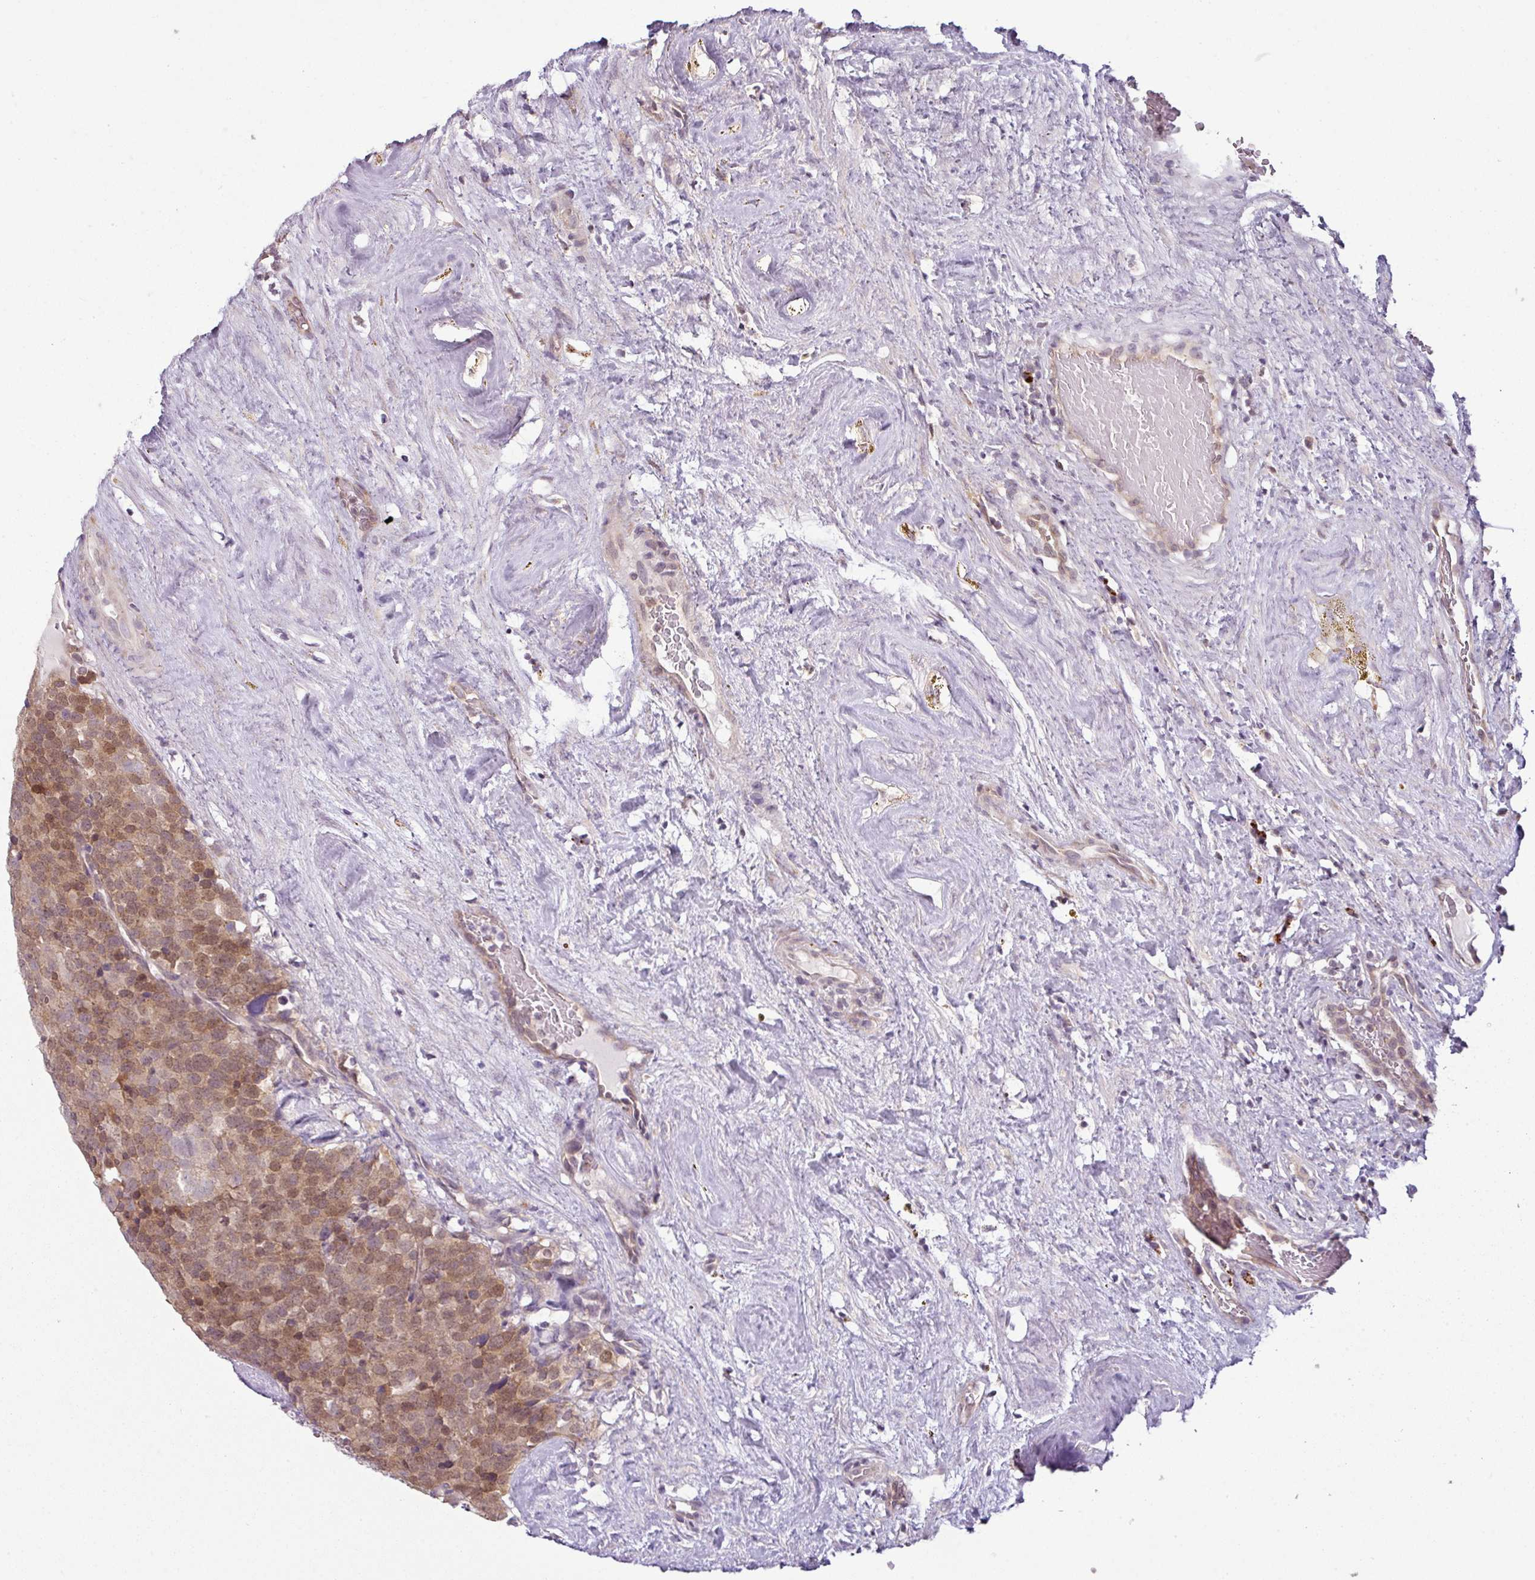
{"staining": {"intensity": "moderate", "quantity": ">75%", "location": "cytoplasmic/membranous,nuclear"}, "tissue": "testis cancer", "cell_type": "Tumor cells", "image_type": "cancer", "snomed": [{"axis": "morphology", "description": "Seminoma, NOS"}, {"axis": "topography", "description": "Testis"}], "caption": "There is medium levels of moderate cytoplasmic/membranous and nuclear positivity in tumor cells of testis cancer, as demonstrated by immunohistochemical staining (brown color).", "gene": "DERPC", "patient": {"sex": "male", "age": 71}}